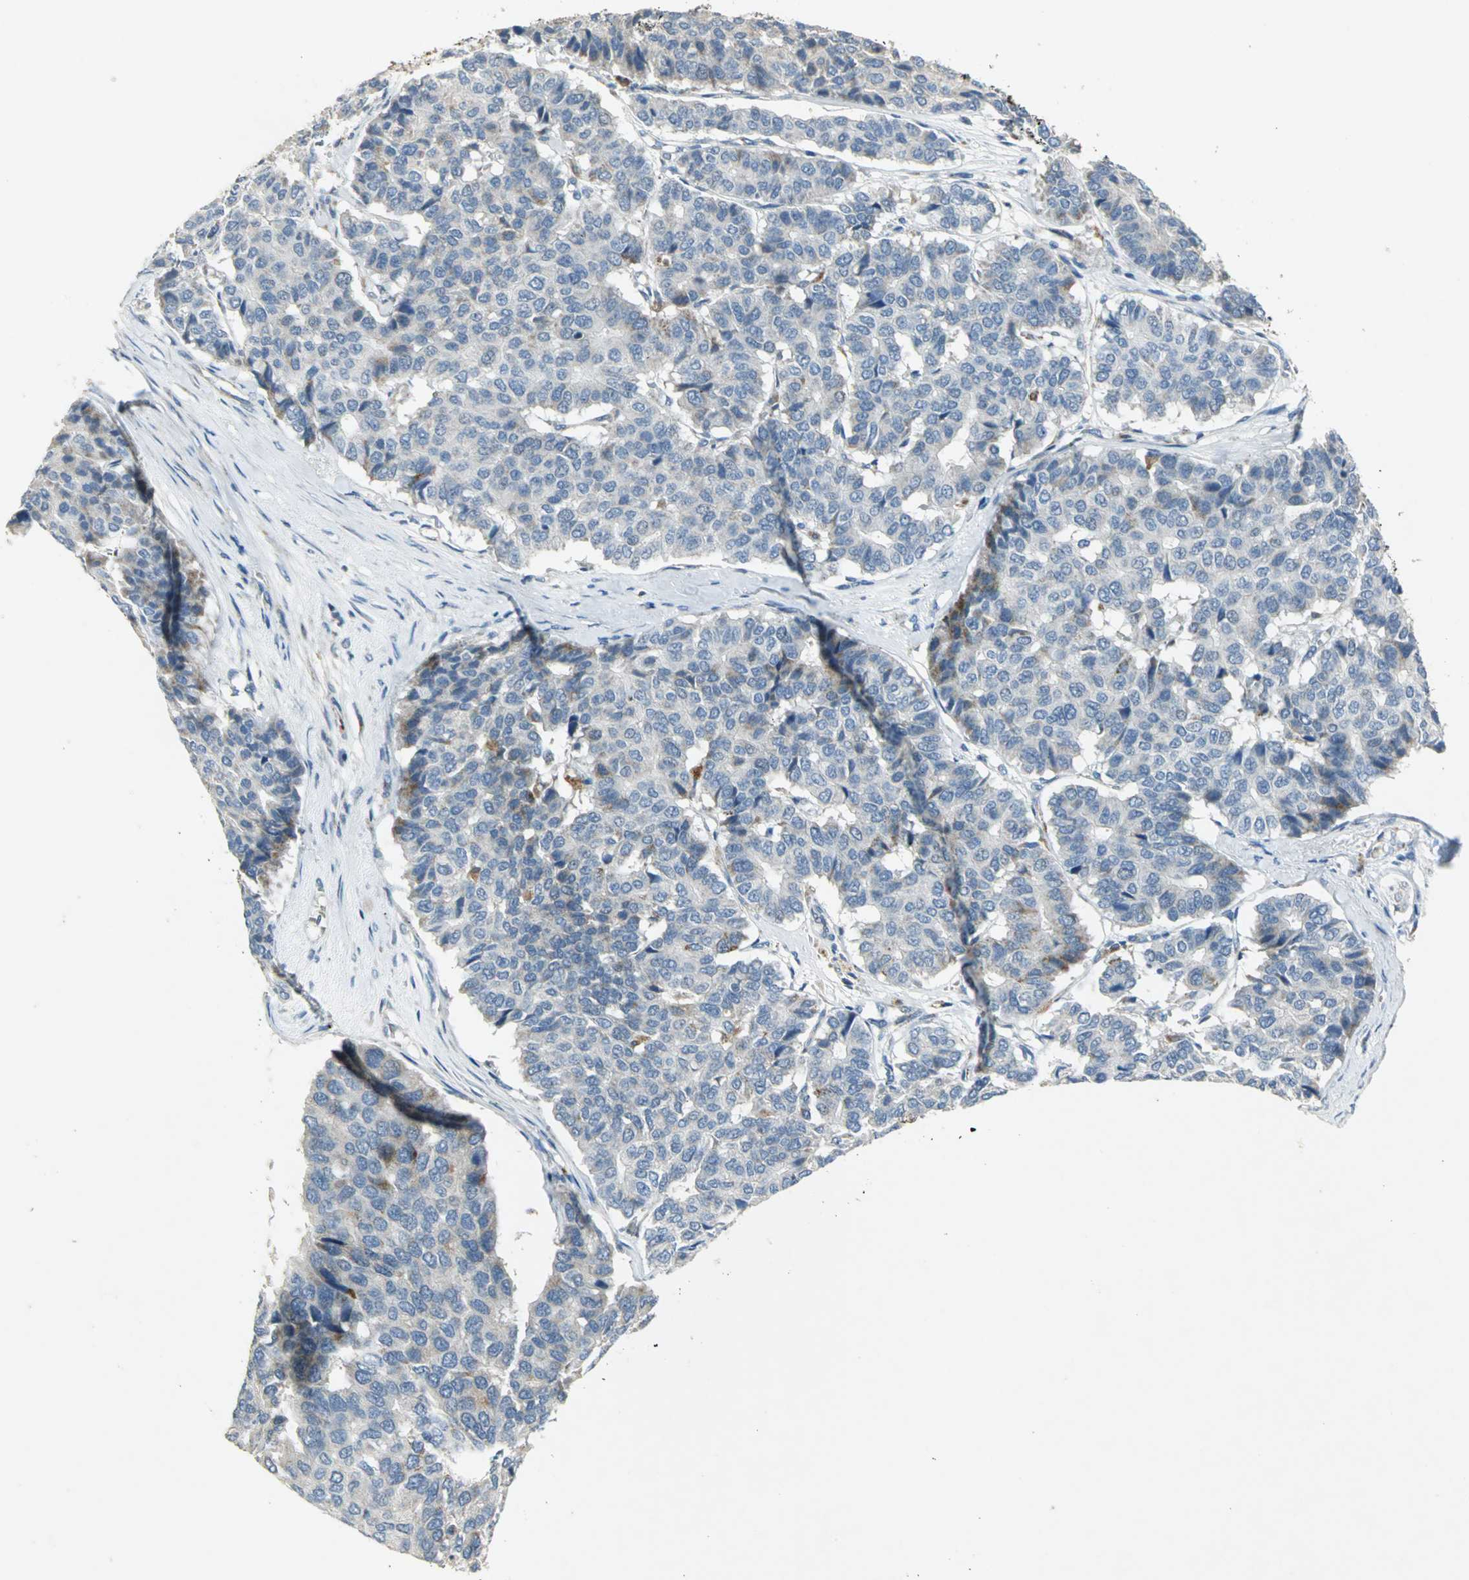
{"staining": {"intensity": "weak", "quantity": "<25%", "location": "cytoplasmic/membranous"}, "tissue": "pancreatic cancer", "cell_type": "Tumor cells", "image_type": "cancer", "snomed": [{"axis": "morphology", "description": "Adenocarcinoma, NOS"}, {"axis": "topography", "description": "Pancreas"}], "caption": "The micrograph reveals no significant staining in tumor cells of adenocarcinoma (pancreatic).", "gene": "SPPL2B", "patient": {"sex": "male", "age": 50}}